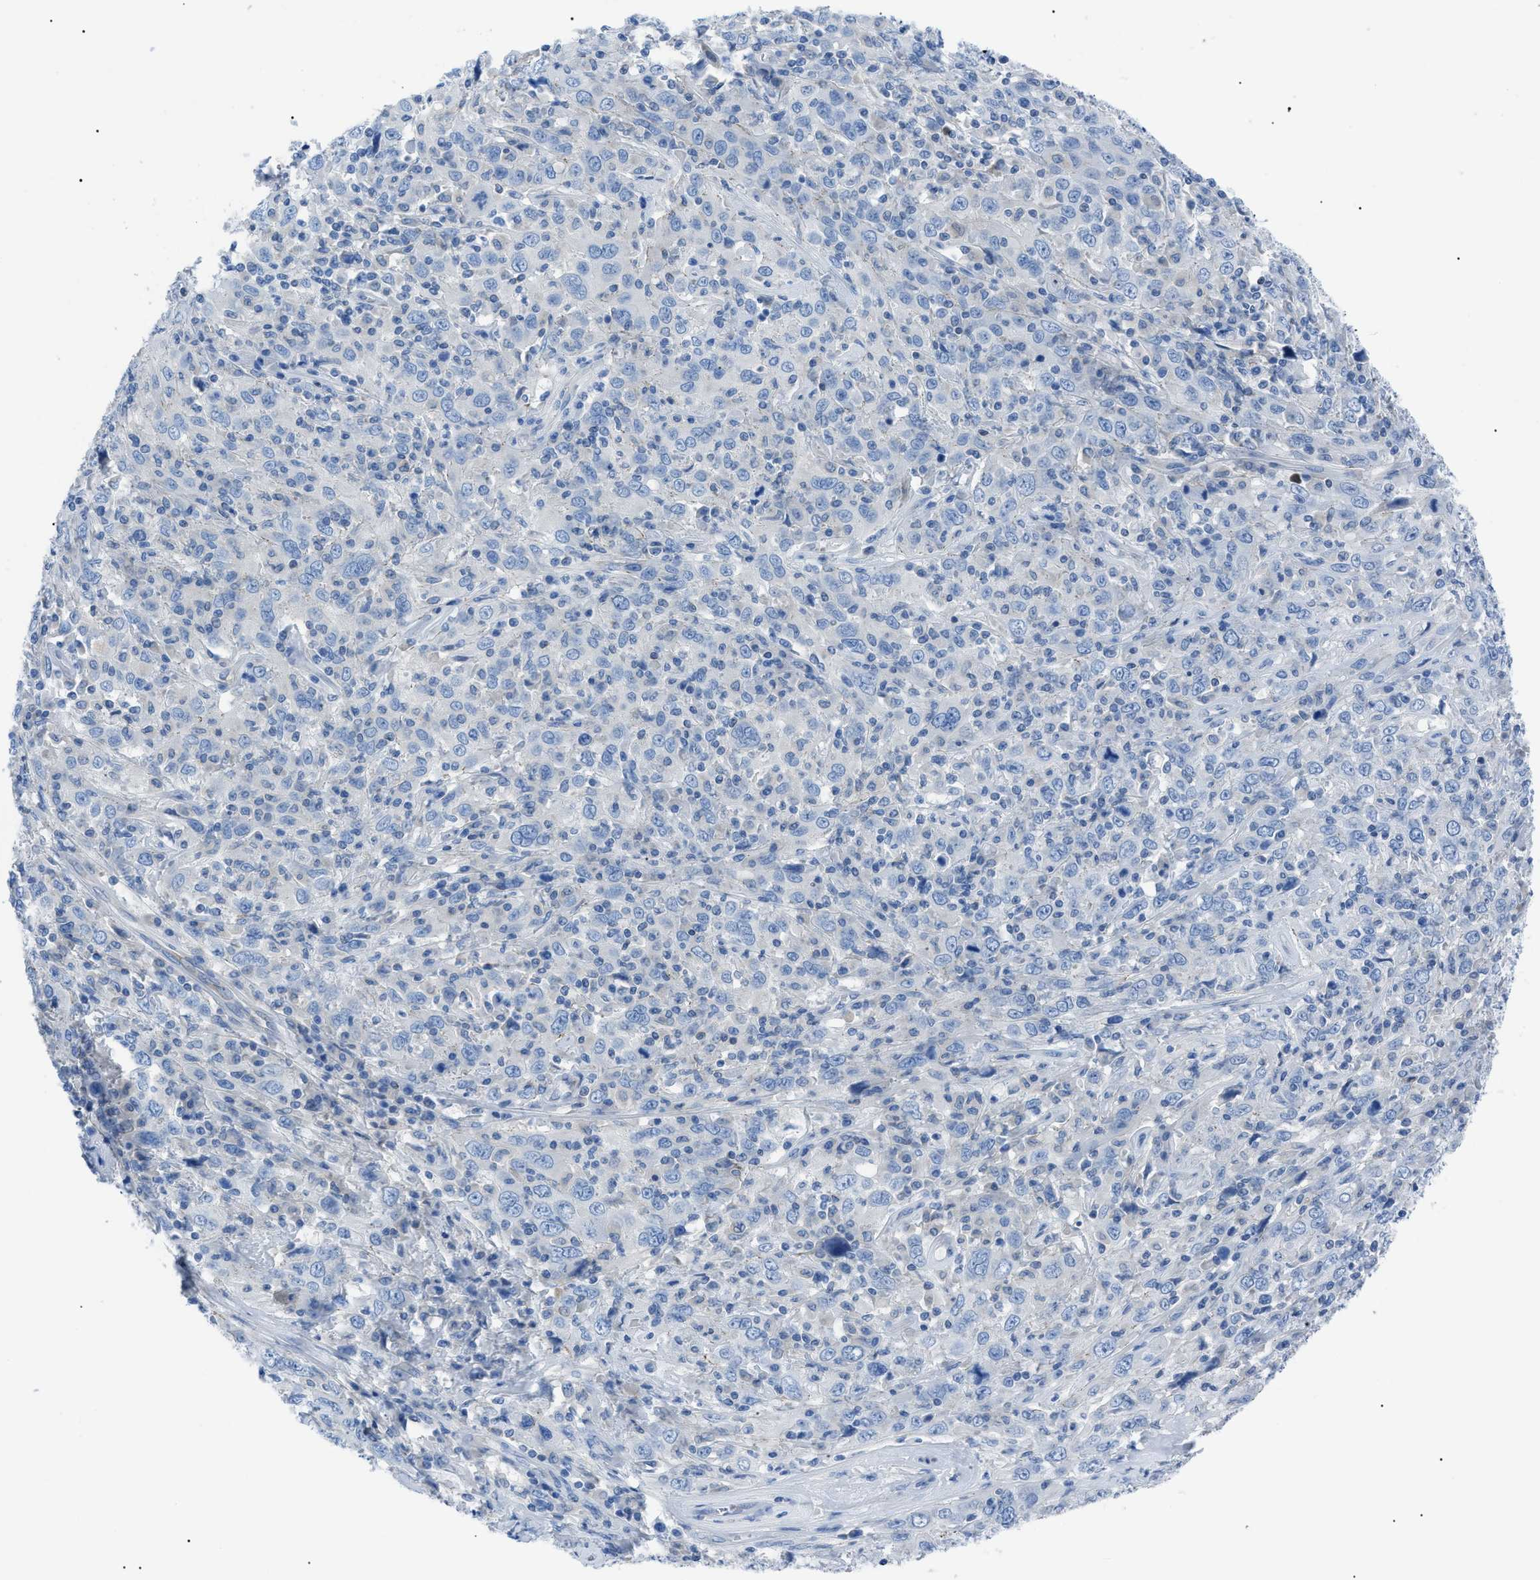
{"staining": {"intensity": "negative", "quantity": "none", "location": "none"}, "tissue": "cervical cancer", "cell_type": "Tumor cells", "image_type": "cancer", "snomed": [{"axis": "morphology", "description": "Squamous cell carcinoma, NOS"}, {"axis": "topography", "description": "Cervix"}], "caption": "Cervical squamous cell carcinoma was stained to show a protein in brown. There is no significant staining in tumor cells.", "gene": "ZDHHC24", "patient": {"sex": "female", "age": 46}}